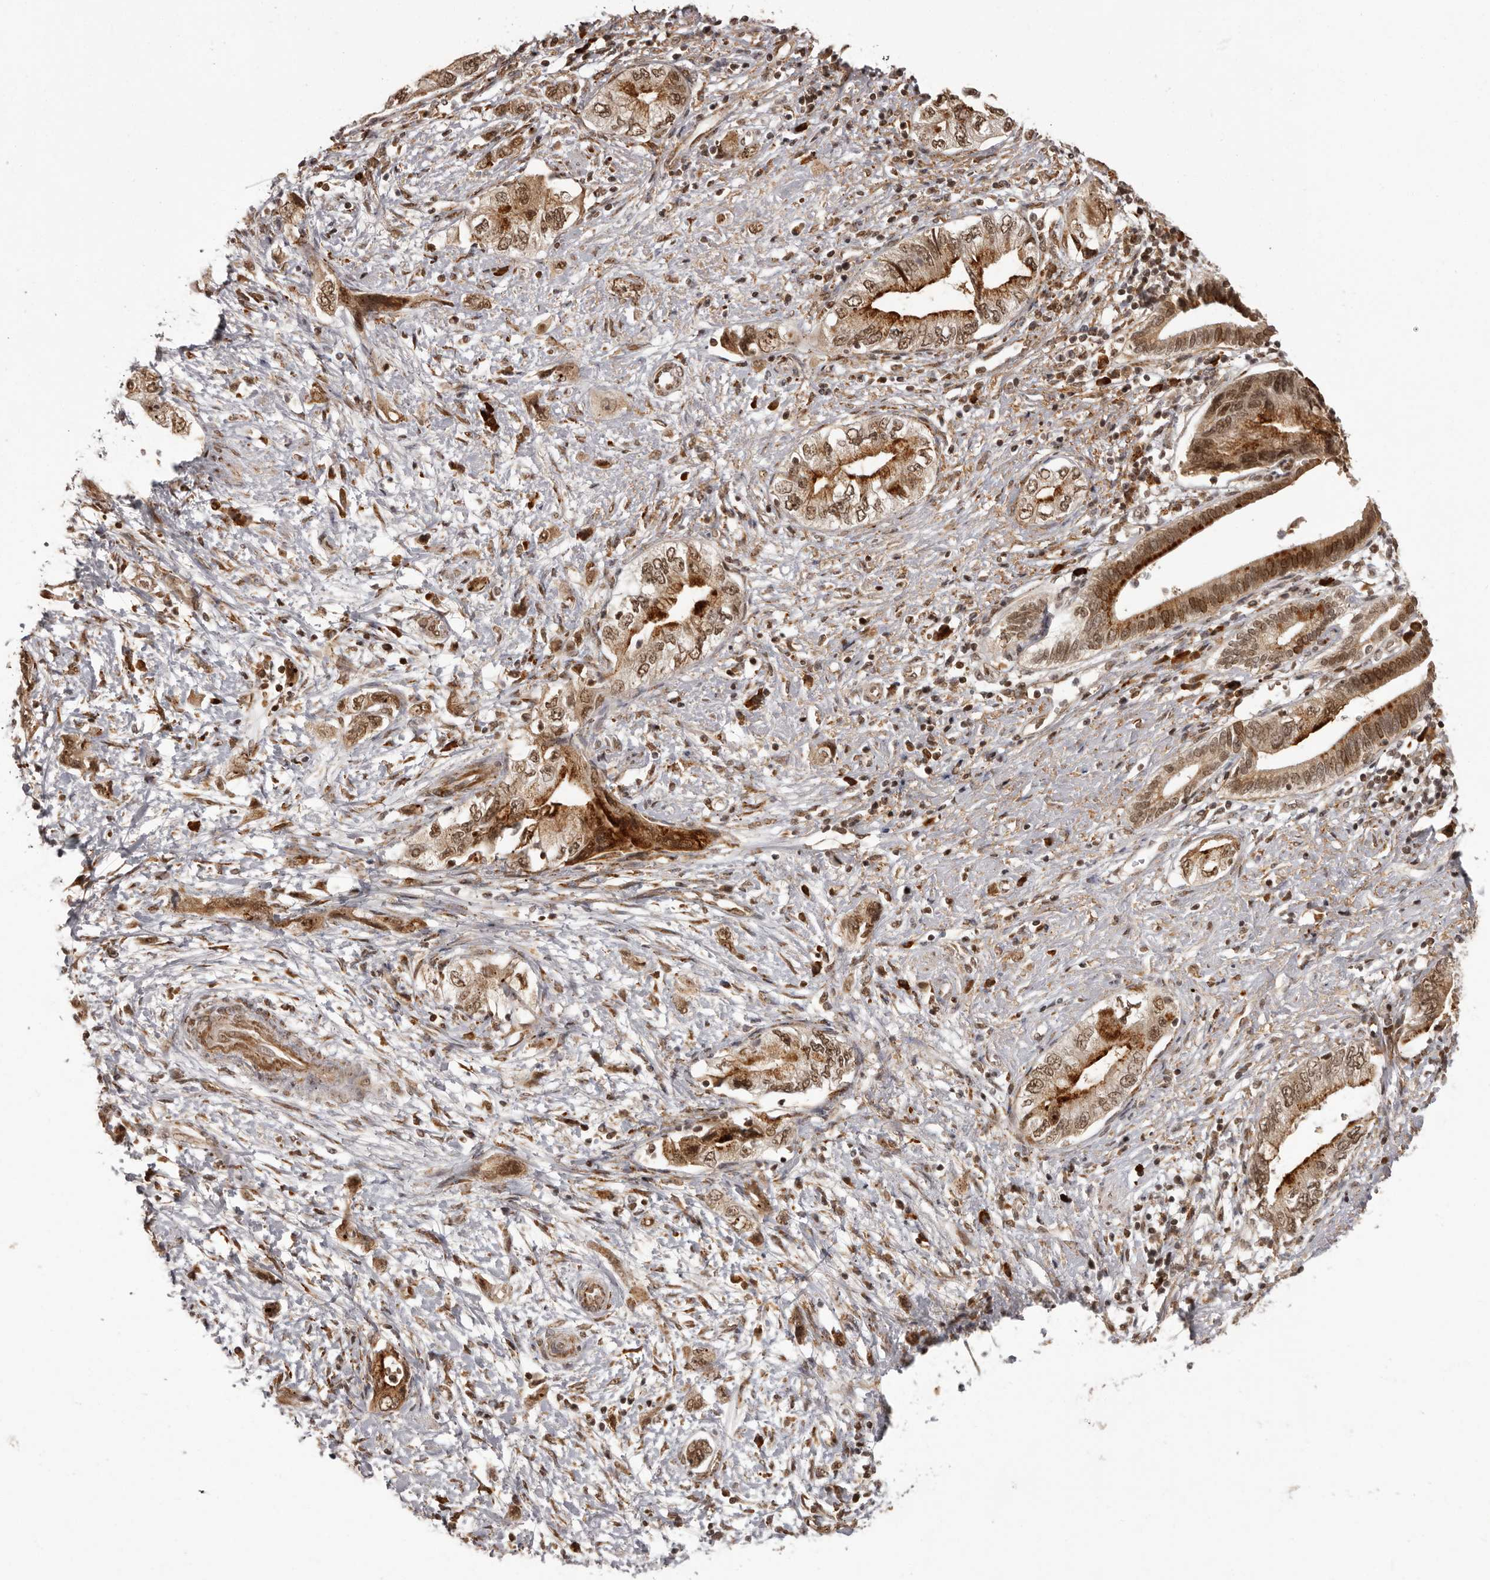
{"staining": {"intensity": "strong", "quantity": ">75%", "location": "cytoplasmic/membranous,nuclear"}, "tissue": "pancreatic cancer", "cell_type": "Tumor cells", "image_type": "cancer", "snomed": [{"axis": "morphology", "description": "Adenocarcinoma, NOS"}, {"axis": "topography", "description": "Pancreas"}], "caption": "Immunohistochemical staining of pancreatic adenocarcinoma exhibits strong cytoplasmic/membranous and nuclear protein staining in about >75% of tumor cells. The protein is shown in brown color, while the nuclei are stained blue.", "gene": "IL32", "patient": {"sex": "female", "age": 73}}